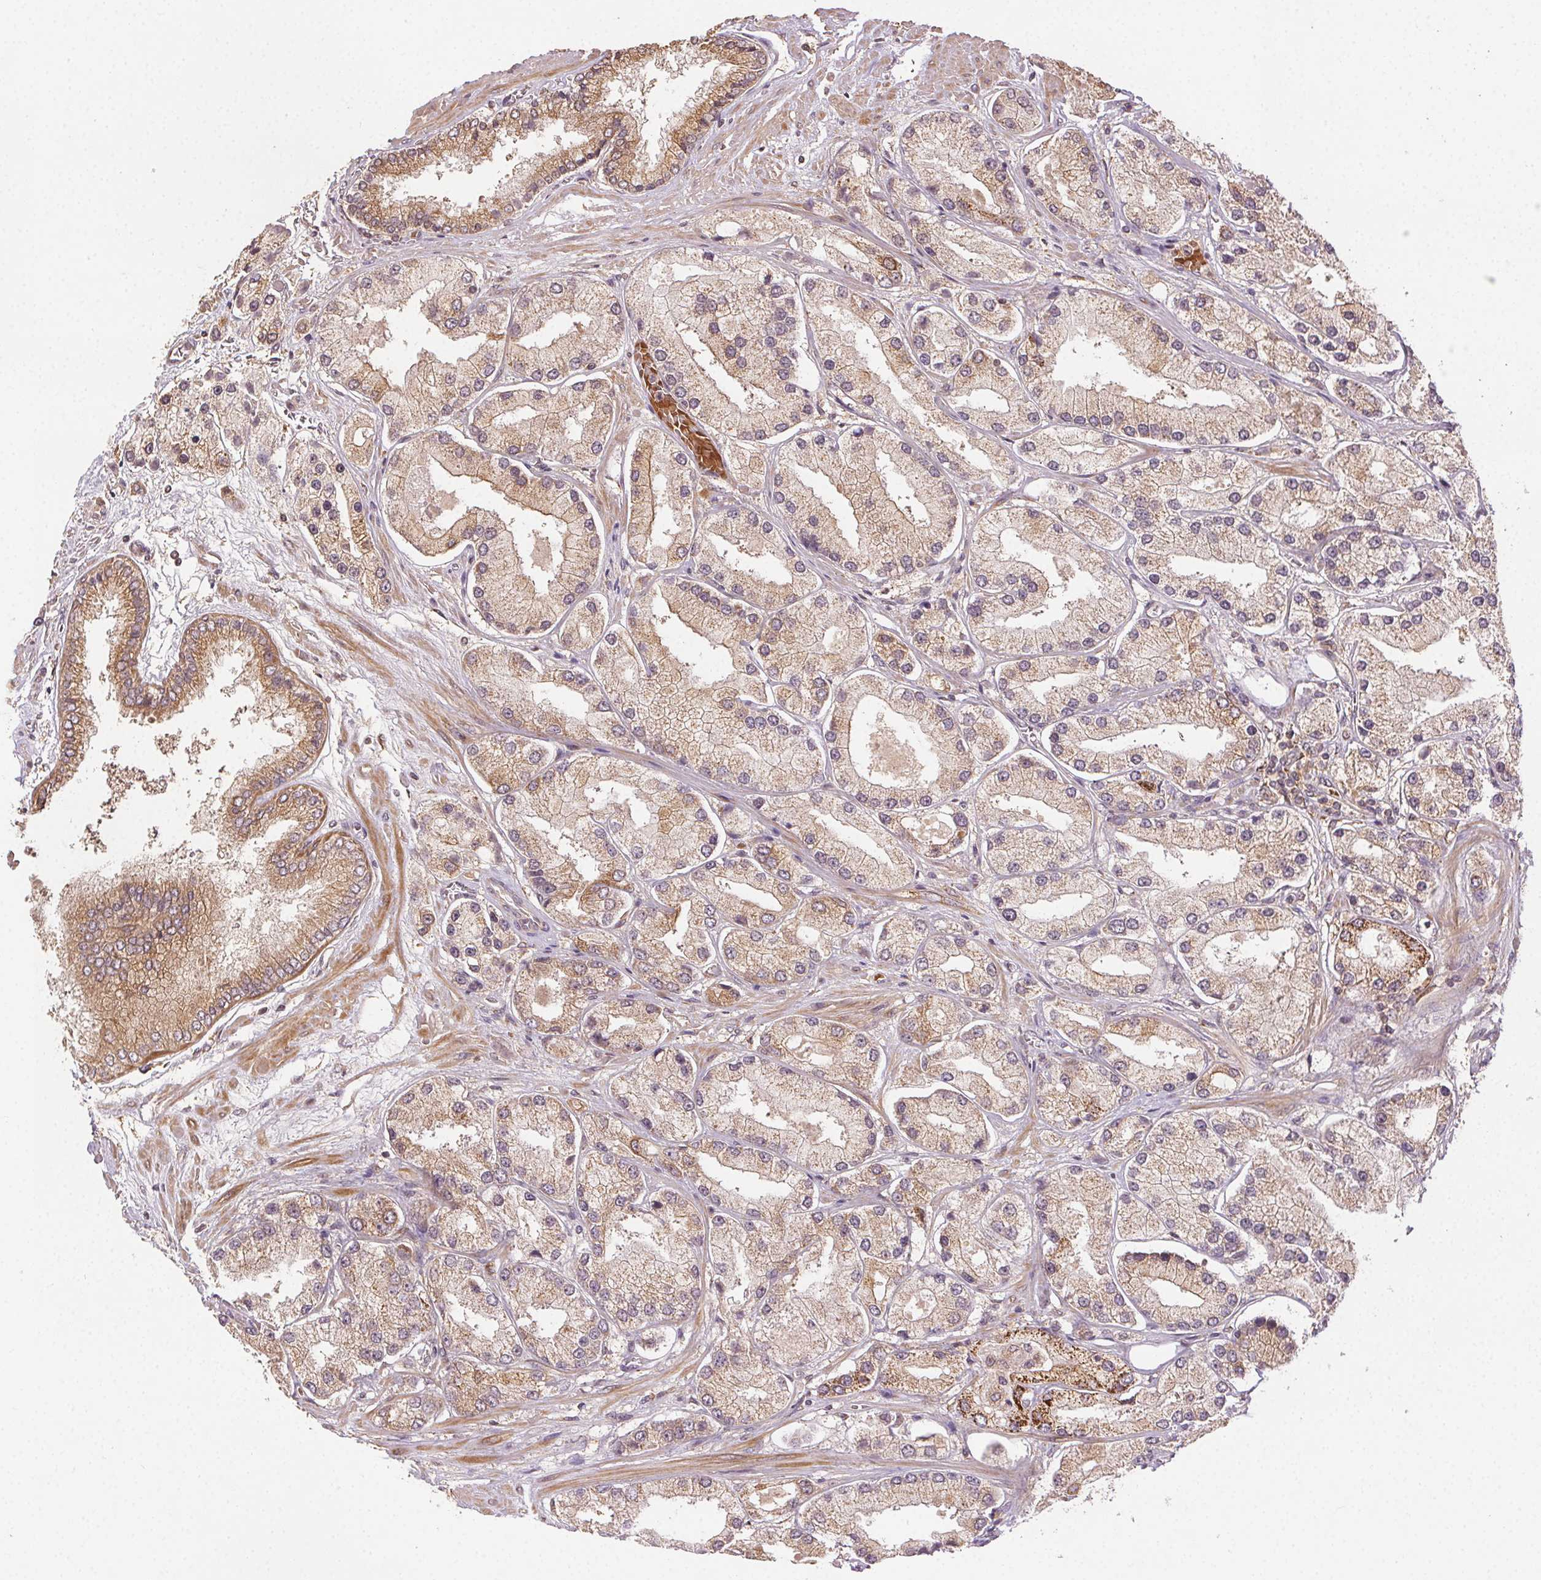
{"staining": {"intensity": "weak", "quantity": ">75%", "location": "cytoplasmic/membranous"}, "tissue": "prostate cancer", "cell_type": "Tumor cells", "image_type": "cancer", "snomed": [{"axis": "morphology", "description": "Adenocarcinoma, High grade"}, {"axis": "topography", "description": "Prostate"}], "caption": "Weak cytoplasmic/membranous positivity for a protein is identified in about >75% of tumor cells of adenocarcinoma (high-grade) (prostate) using IHC.", "gene": "KLHL15", "patient": {"sex": "male", "age": 67}}